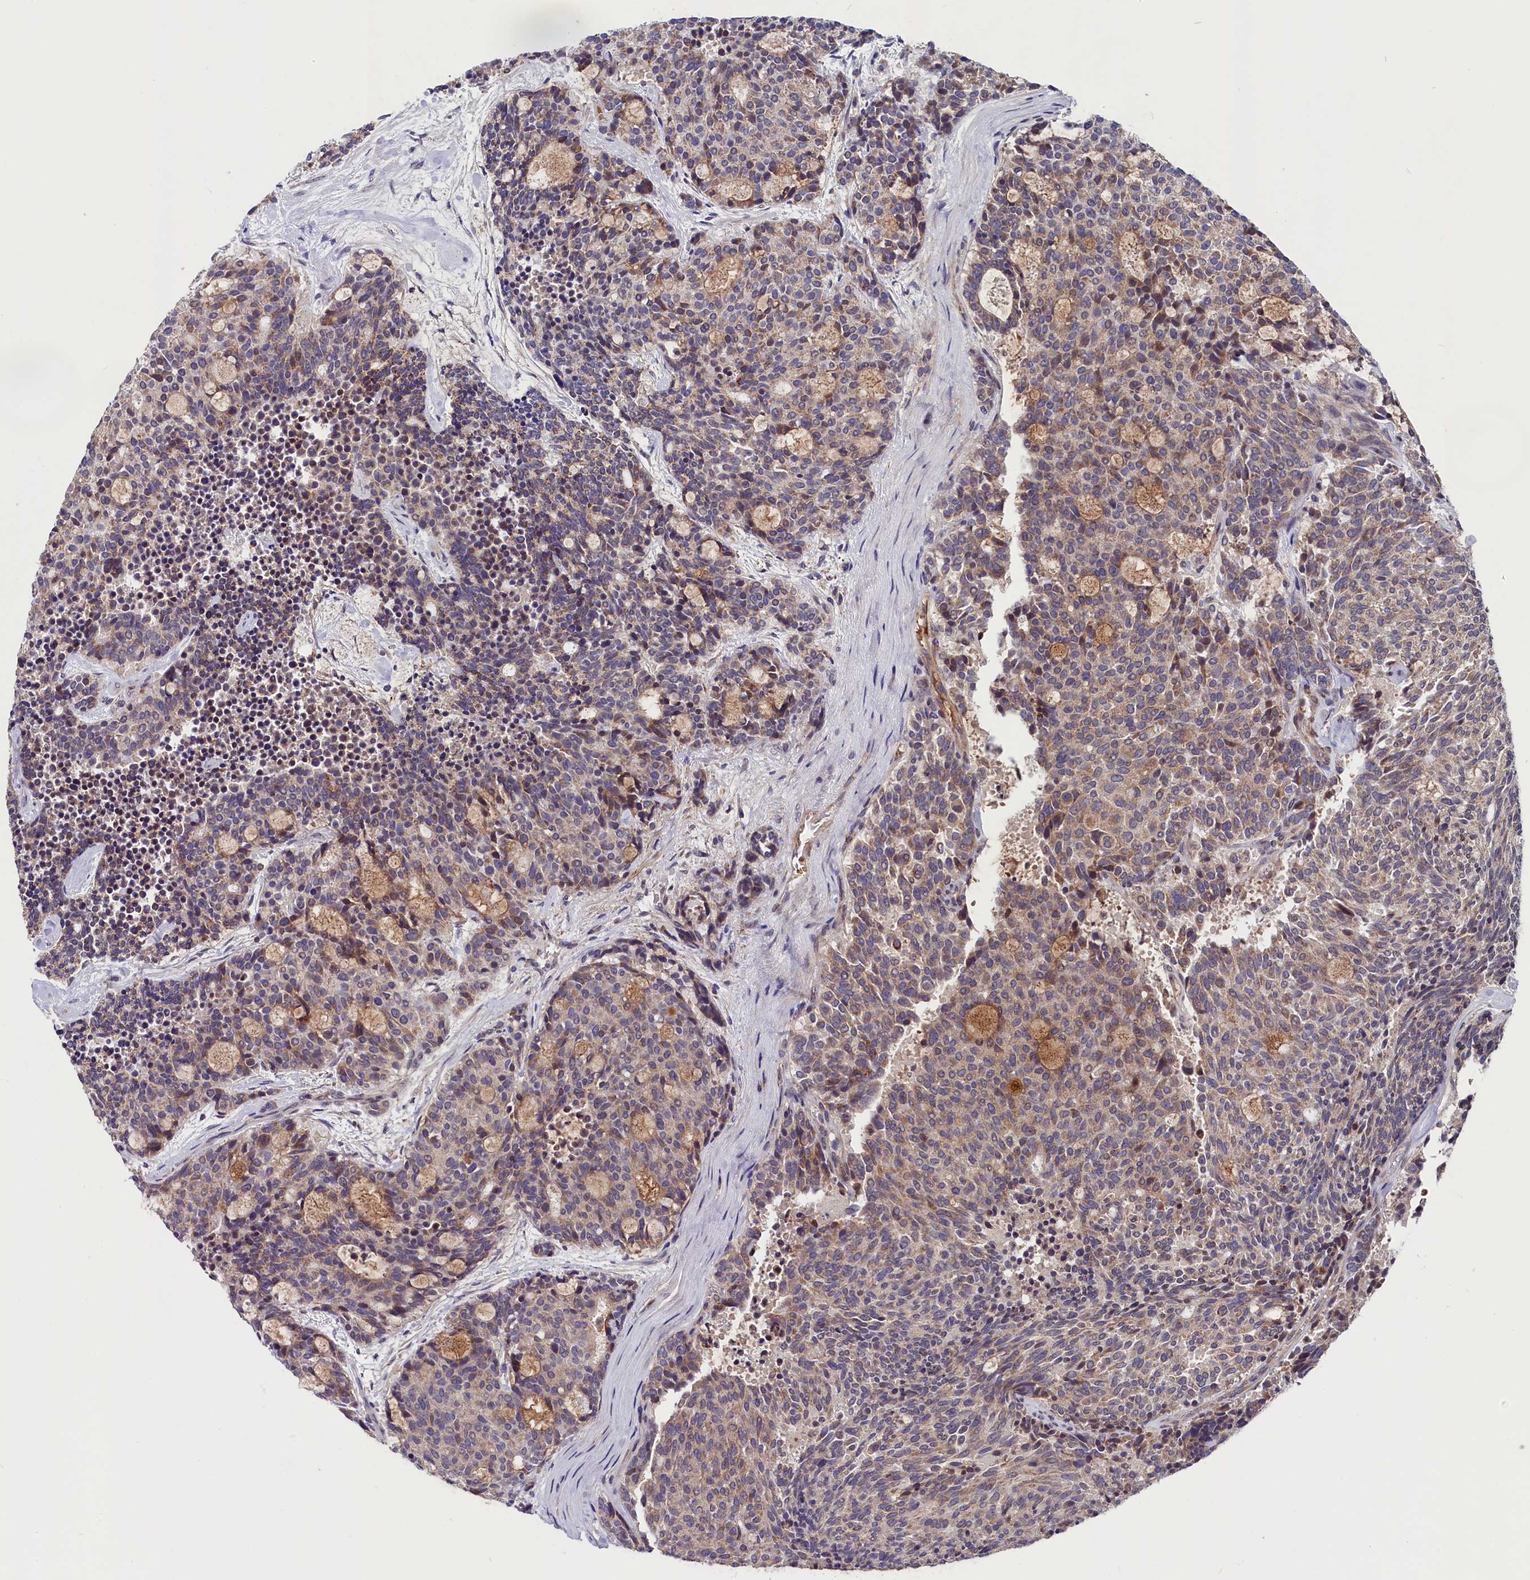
{"staining": {"intensity": "weak", "quantity": ">75%", "location": "cytoplasmic/membranous"}, "tissue": "carcinoid", "cell_type": "Tumor cells", "image_type": "cancer", "snomed": [{"axis": "morphology", "description": "Carcinoid, malignant, NOS"}, {"axis": "topography", "description": "Pancreas"}], "caption": "Malignant carcinoid was stained to show a protein in brown. There is low levels of weak cytoplasmic/membranous expression in about >75% of tumor cells. The staining is performed using DAB (3,3'-diaminobenzidine) brown chromogen to label protein expression. The nuclei are counter-stained blue using hematoxylin.", "gene": "SLC39A6", "patient": {"sex": "female", "age": 54}}